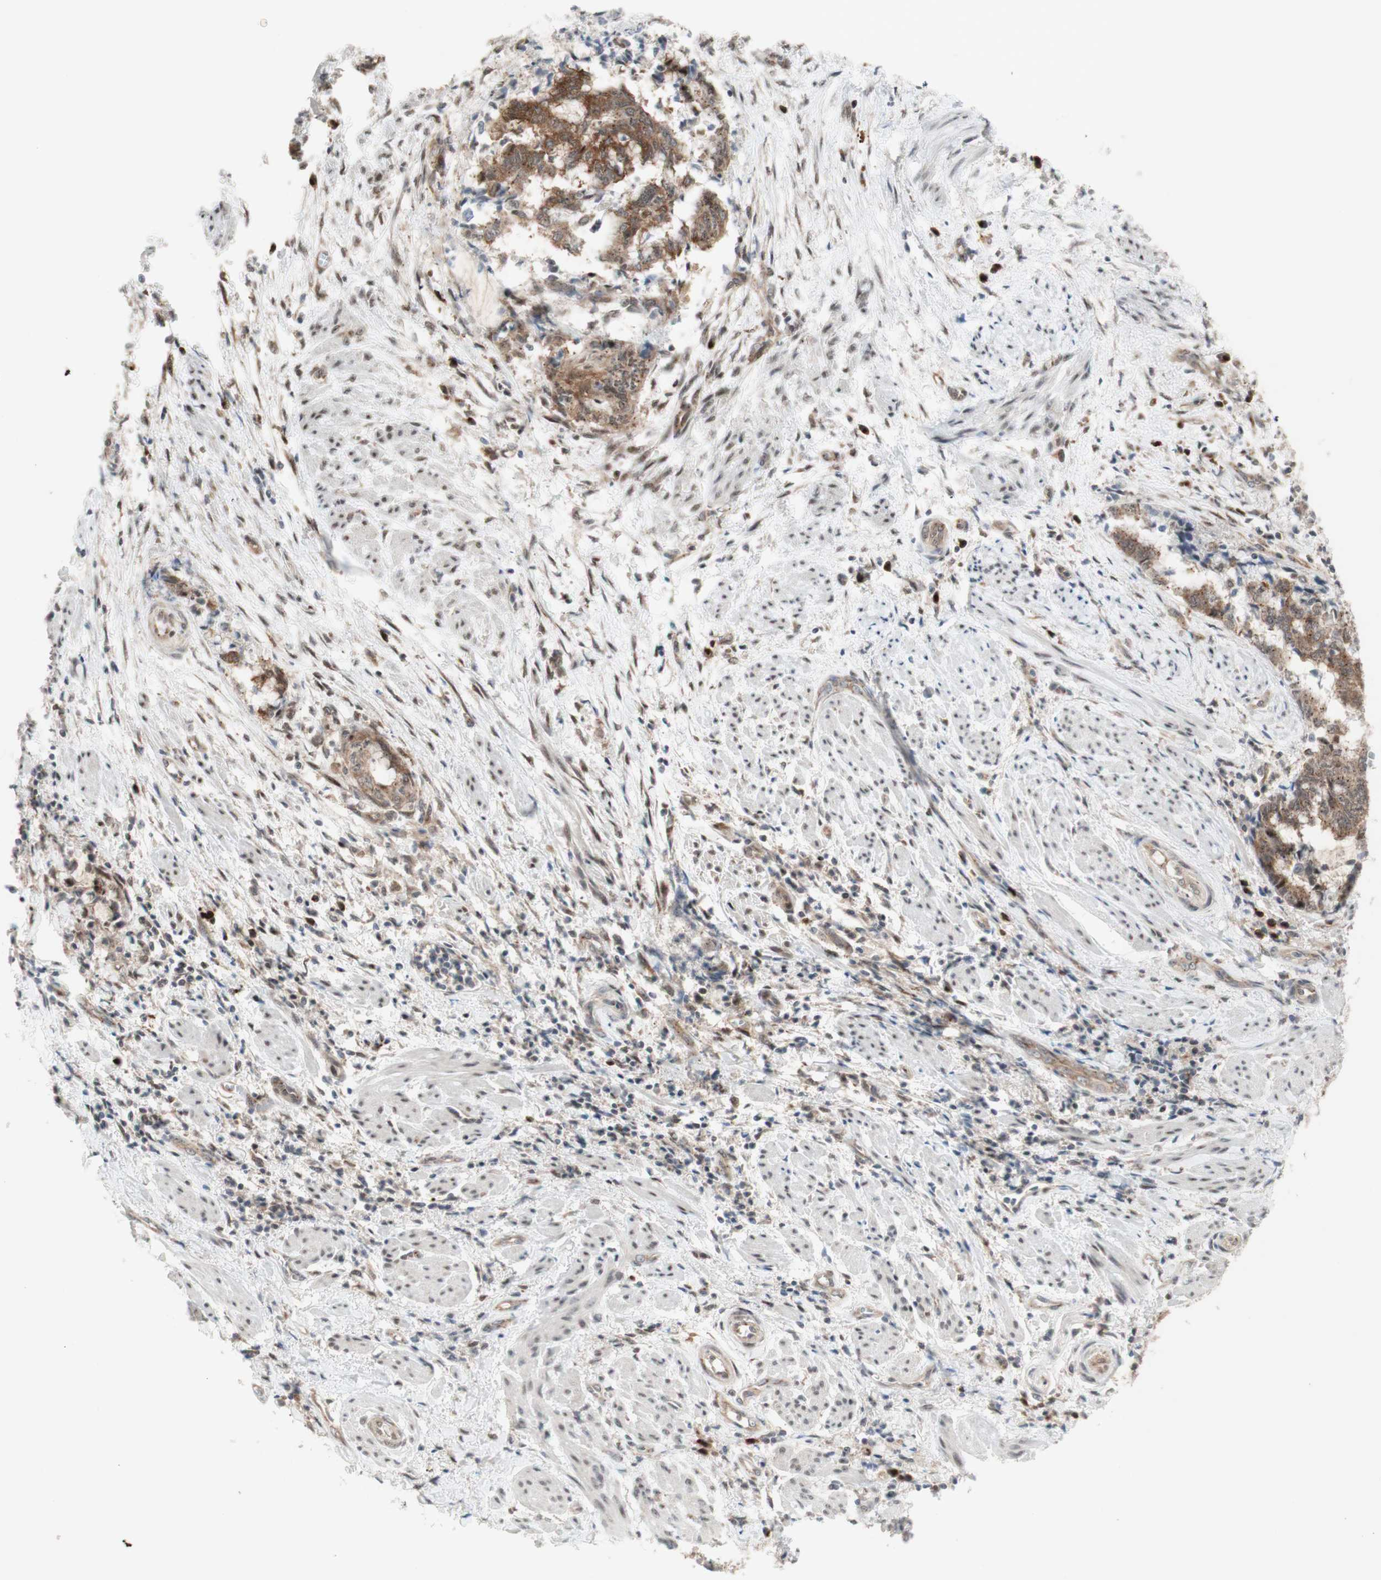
{"staining": {"intensity": "moderate", "quantity": ">75%", "location": "cytoplasmic/membranous"}, "tissue": "endometrial cancer", "cell_type": "Tumor cells", "image_type": "cancer", "snomed": [{"axis": "morphology", "description": "Necrosis, NOS"}, {"axis": "morphology", "description": "Adenocarcinoma, NOS"}, {"axis": "topography", "description": "Endometrium"}], "caption": "Adenocarcinoma (endometrial) stained with a brown dye exhibits moderate cytoplasmic/membranous positive positivity in approximately >75% of tumor cells.", "gene": "CYLD", "patient": {"sex": "female", "age": 79}}